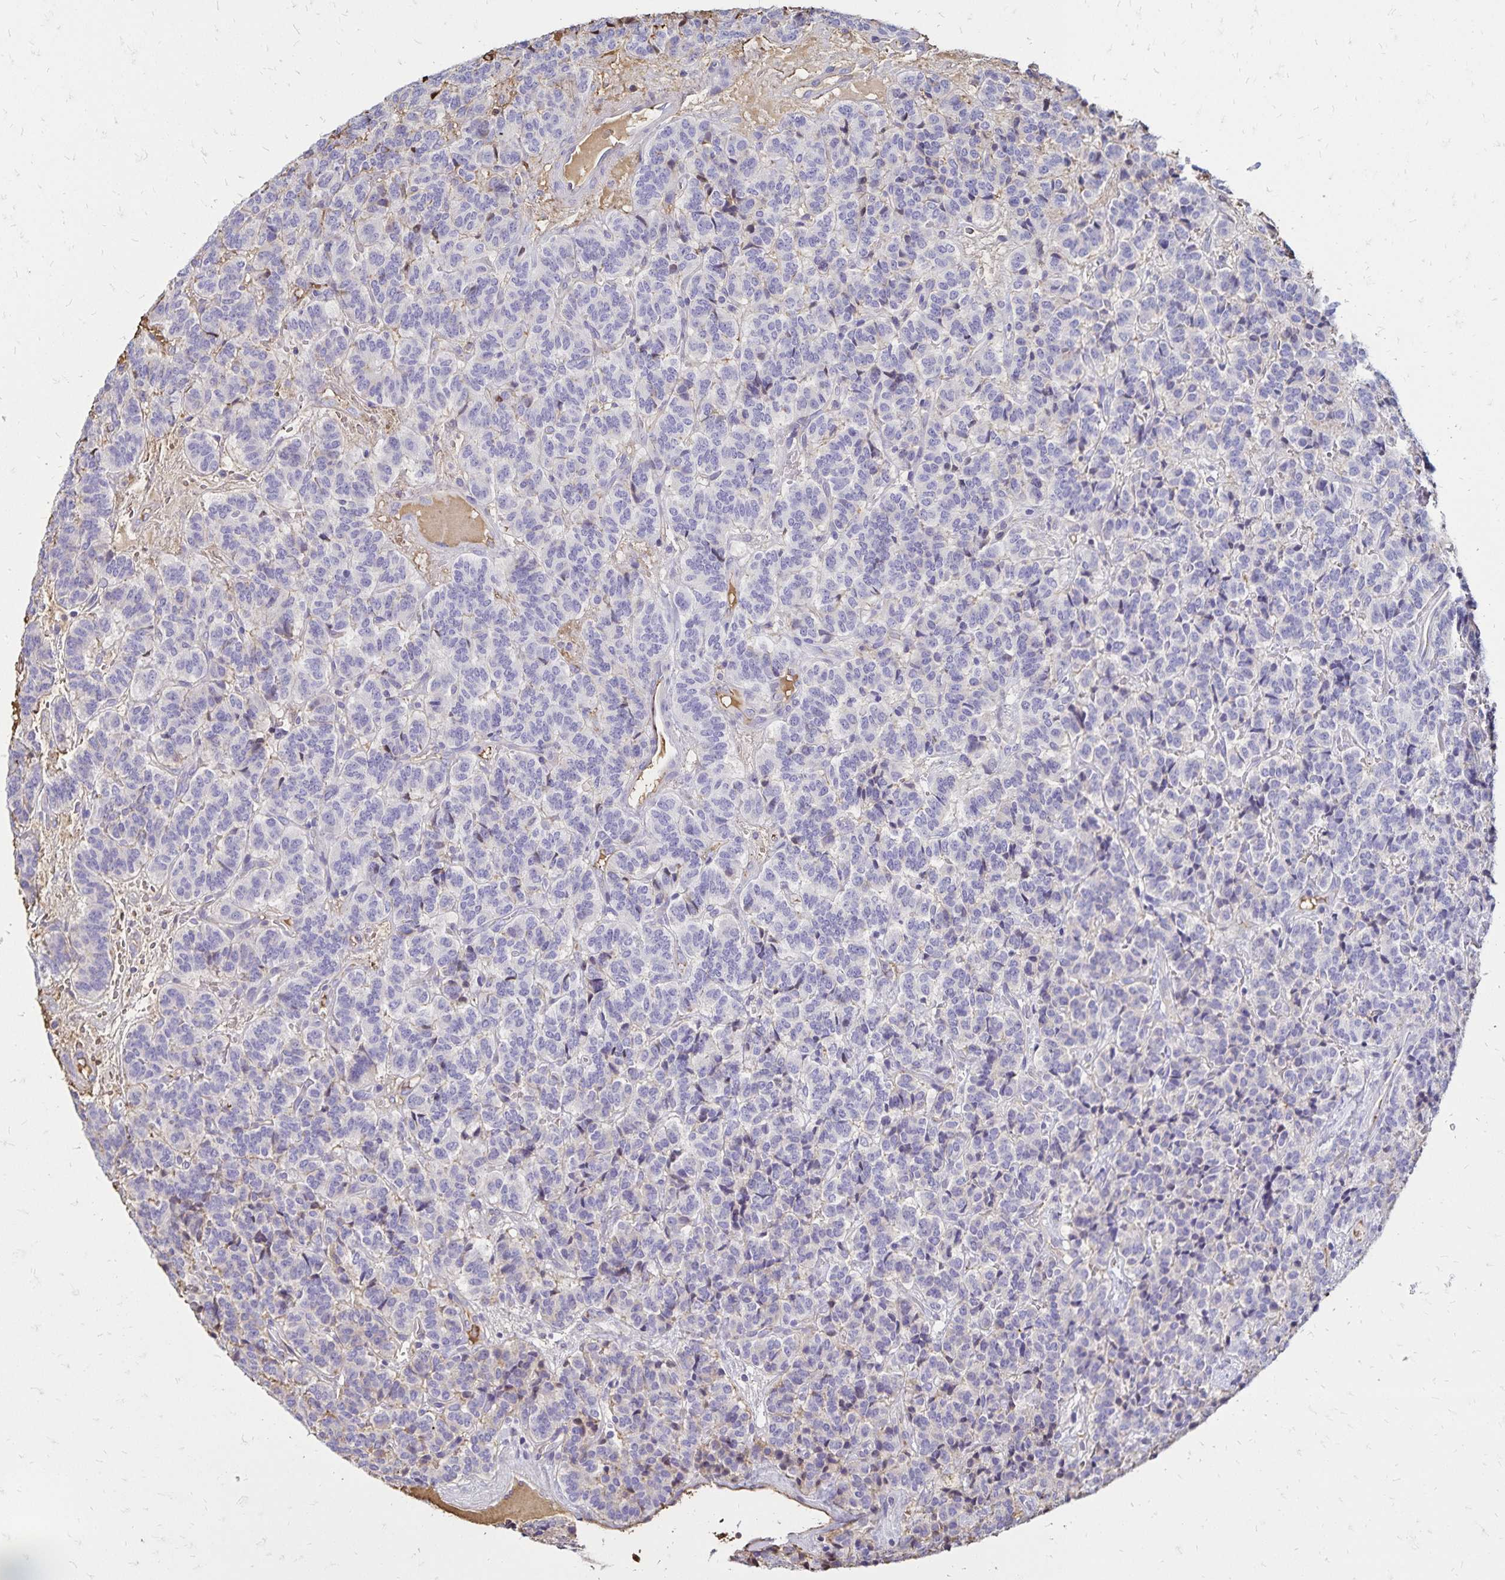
{"staining": {"intensity": "negative", "quantity": "none", "location": "none"}, "tissue": "carcinoid", "cell_type": "Tumor cells", "image_type": "cancer", "snomed": [{"axis": "morphology", "description": "Carcinoid, malignant, NOS"}, {"axis": "topography", "description": "Pancreas"}], "caption": "A micrograph of human malignant carcinoid is negative for staining in tumor cells. The staining is performed using DAB (3,3'-diaminobenzidine) brown chromogen with nuclei counter-stained in using hematoxylin.", "gene": "KISS1", "patient": {"sex": "male", "age": 36}}